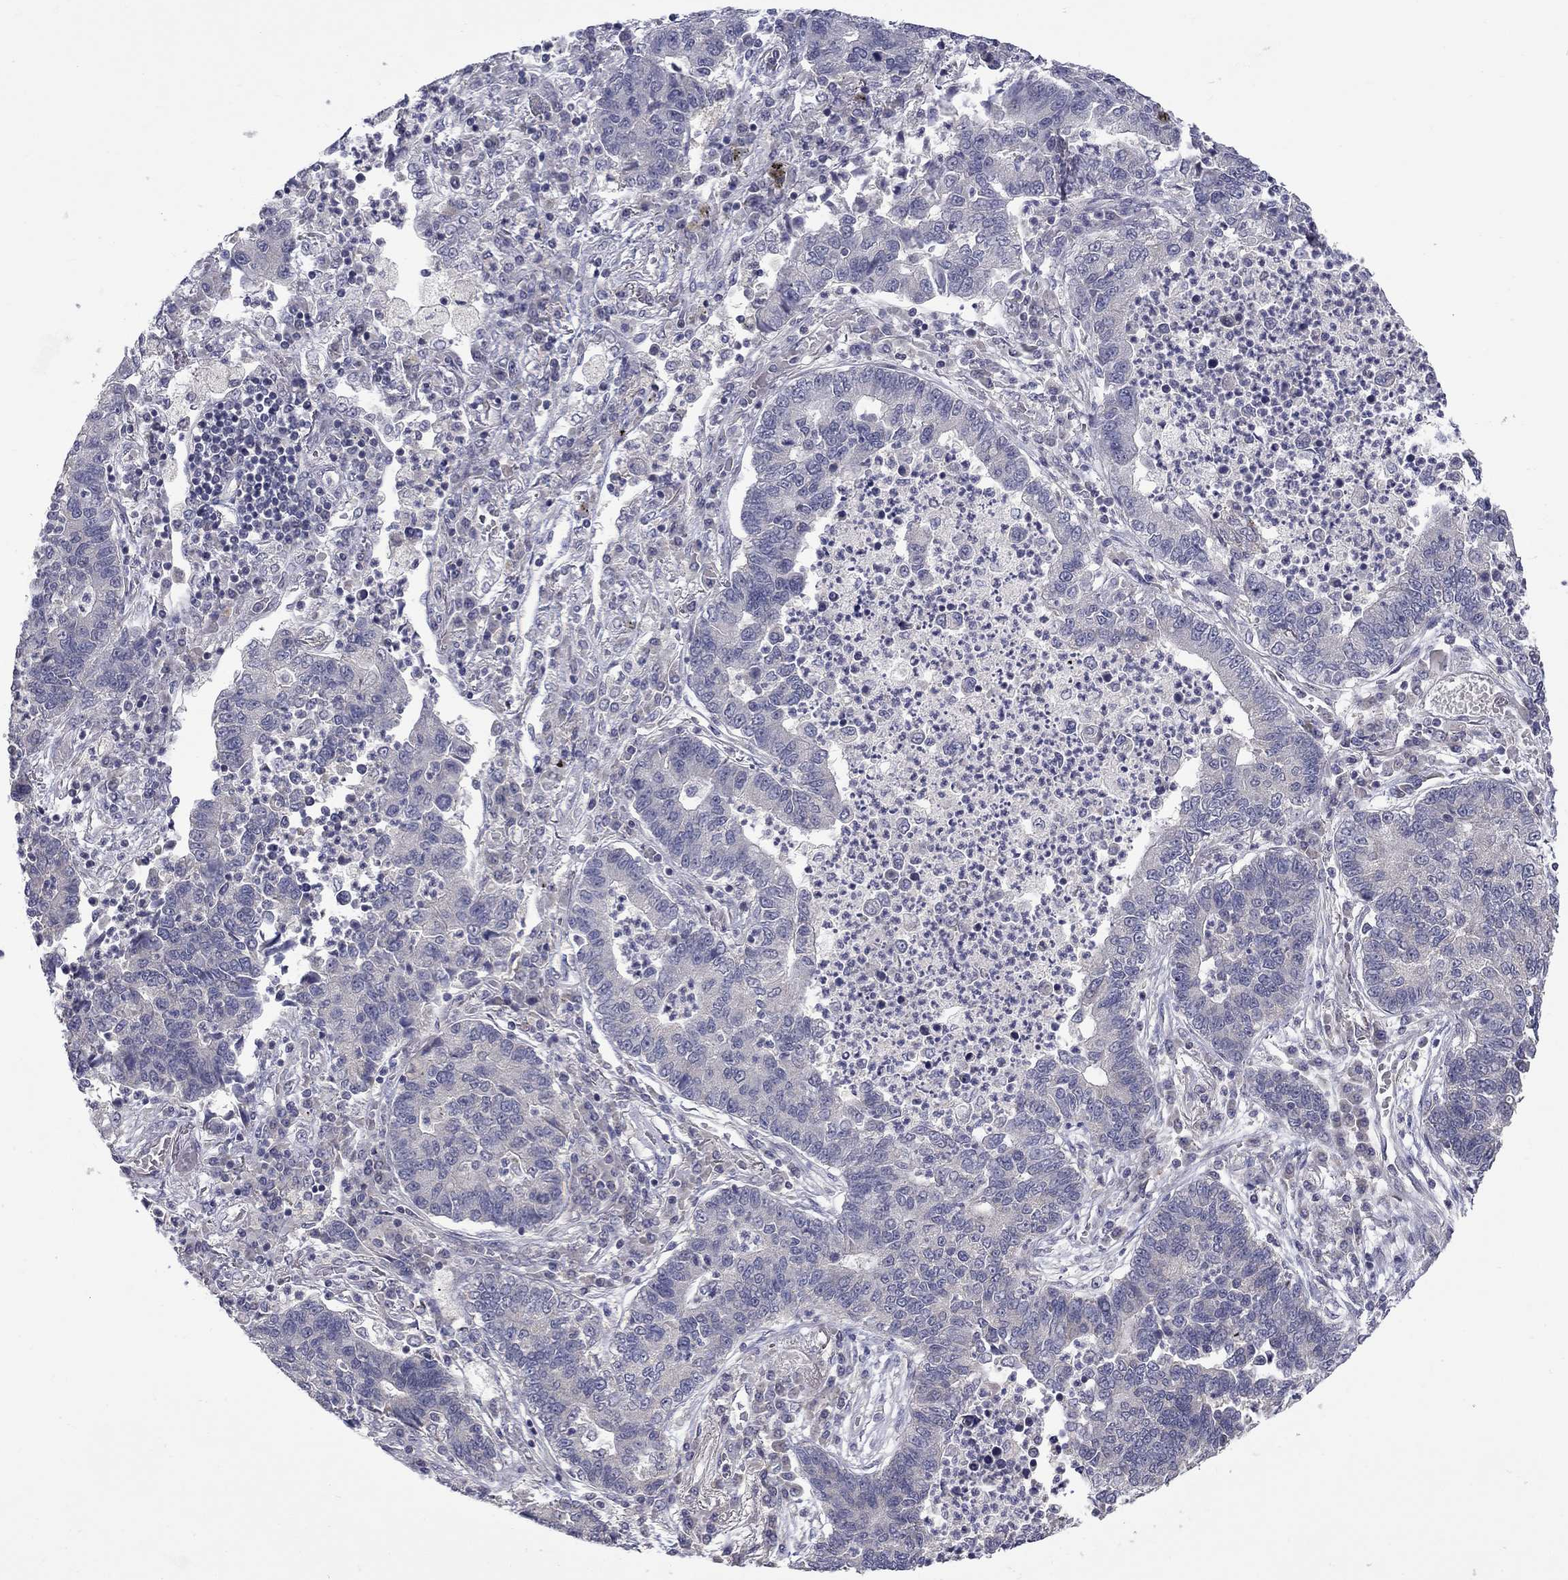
{"staining": {"intensity": "negative", "quantity": "none", "location": "none"}, "tissue": "lung cancer", "cell_type": "Tumor cells", "image_type": "cancer", "snomed": [{"axis": "morphology", "description": "Adenocarcinoma, NOS"}, {"axis": "topography", "description": "Lung"}], "caption": "Tumor cells are negative for brown protein staining in adenocarcinoma (lung).", "gene": "SLC39A14", "patient": {"sex": "female", "age": 57}}